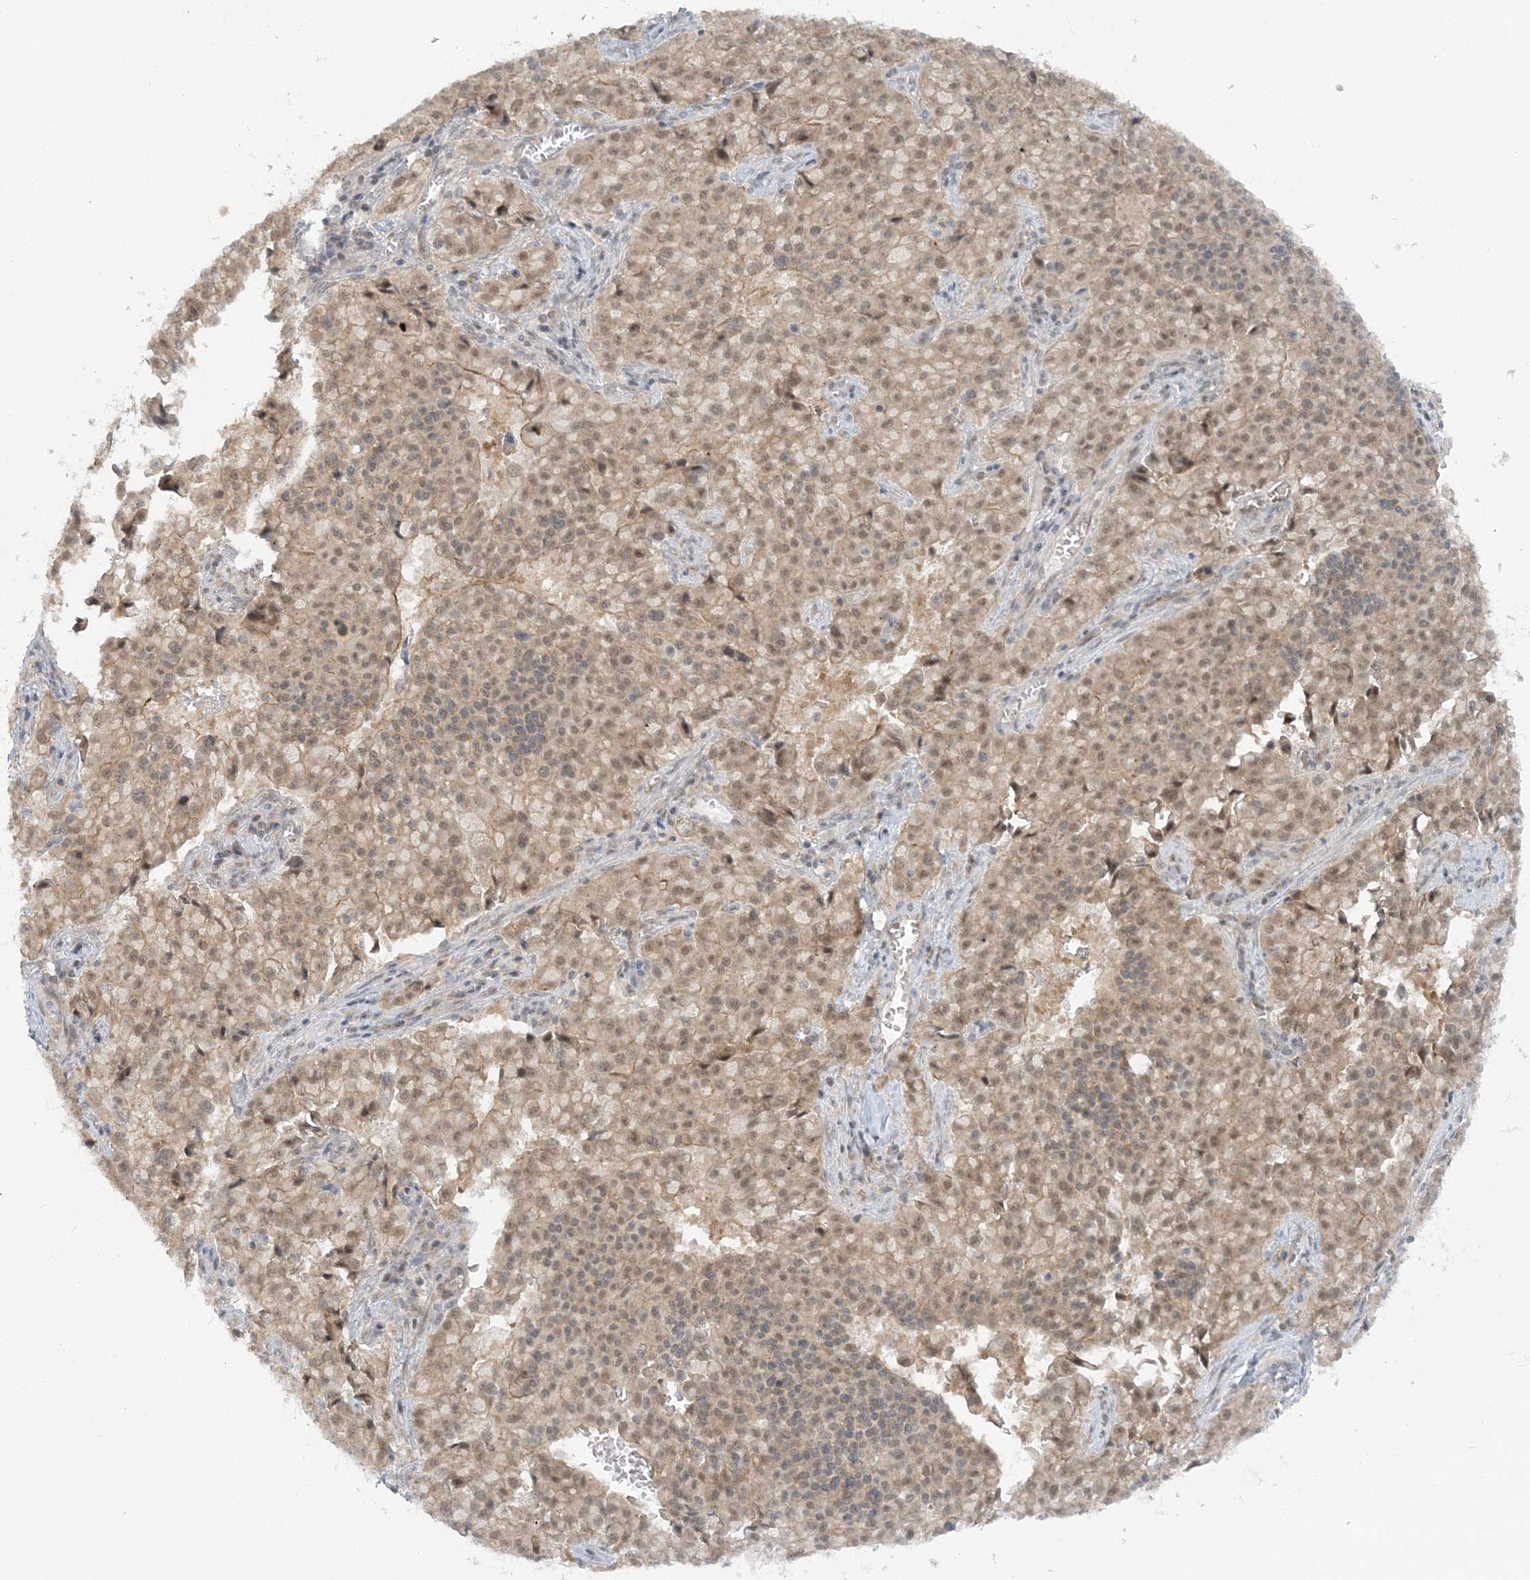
{"staining": {"intensity": "weak", "quantity": ">75%", "location": "cytoplasmic/membranous,nuclear"}, "tissue": "pancreatic cancer", "cell_type": "Tumor cells", "image_type": "cancer", "snomed": [{"axis": "morphology", "description": "Adenocarcinoma, NOS"}, {"axis": "topography", "description": "Pancreas"}], "caption": "This photomicrograph reveals pancreatic cancer (adenocarcinoma) stained with IHC to label a protein in brown. The cytoplasmic/membranous and nuclear of tumor cells show weak positivity for the protein. Nuclei are counter-stained blue.", "gene": "ATP11A", "patient": {"sex": "male", "age": 65}}